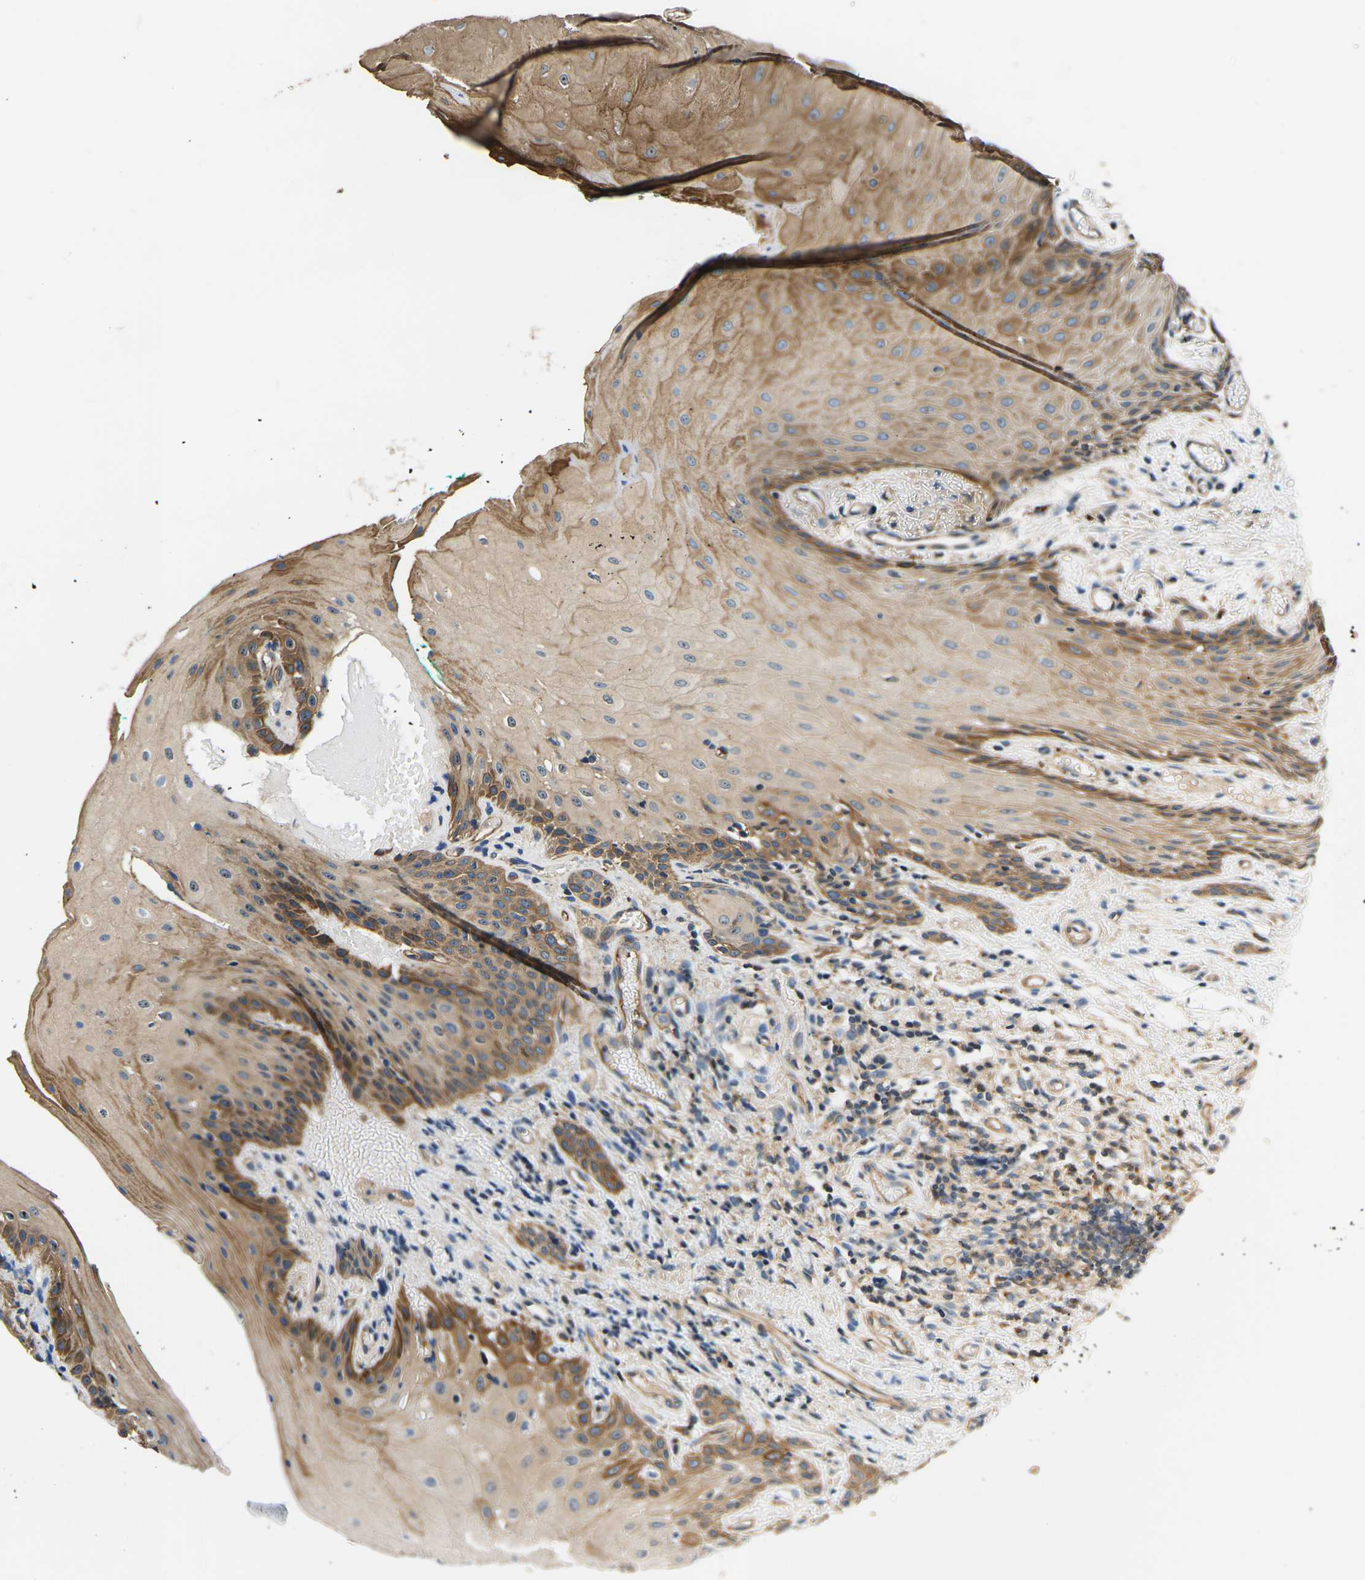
{"staining": {"intensity": "moderate", "quantity": "25%-75%", "location": "cytoplasmic/membranous"}, "tissue": "oral mucosa", "cell_type": "Squamous epithelial cells", "image_type": "normal", "snomed": [{"axis": "morphology", "description": "Normal tissue, NOS"}, {"axis": "morphology", "description": "Squamous cell carcinoma, NOS"}, {"axis": "topography", "description": "Oral tissue"}, {"axis": "topography", "description": "Salivary gland"}, {"axis": "topography", "description": "Head-Neck"}], "caption": "This photomicrograph displays IHC staining of unremarkable oral mucosa, with medium moderate cytoplasmic/membranous positivity in about 25%-75% of squamous epithelial cells.", "gene": "KCNJ15", "patient": {"sex": "female", "age": 62}}